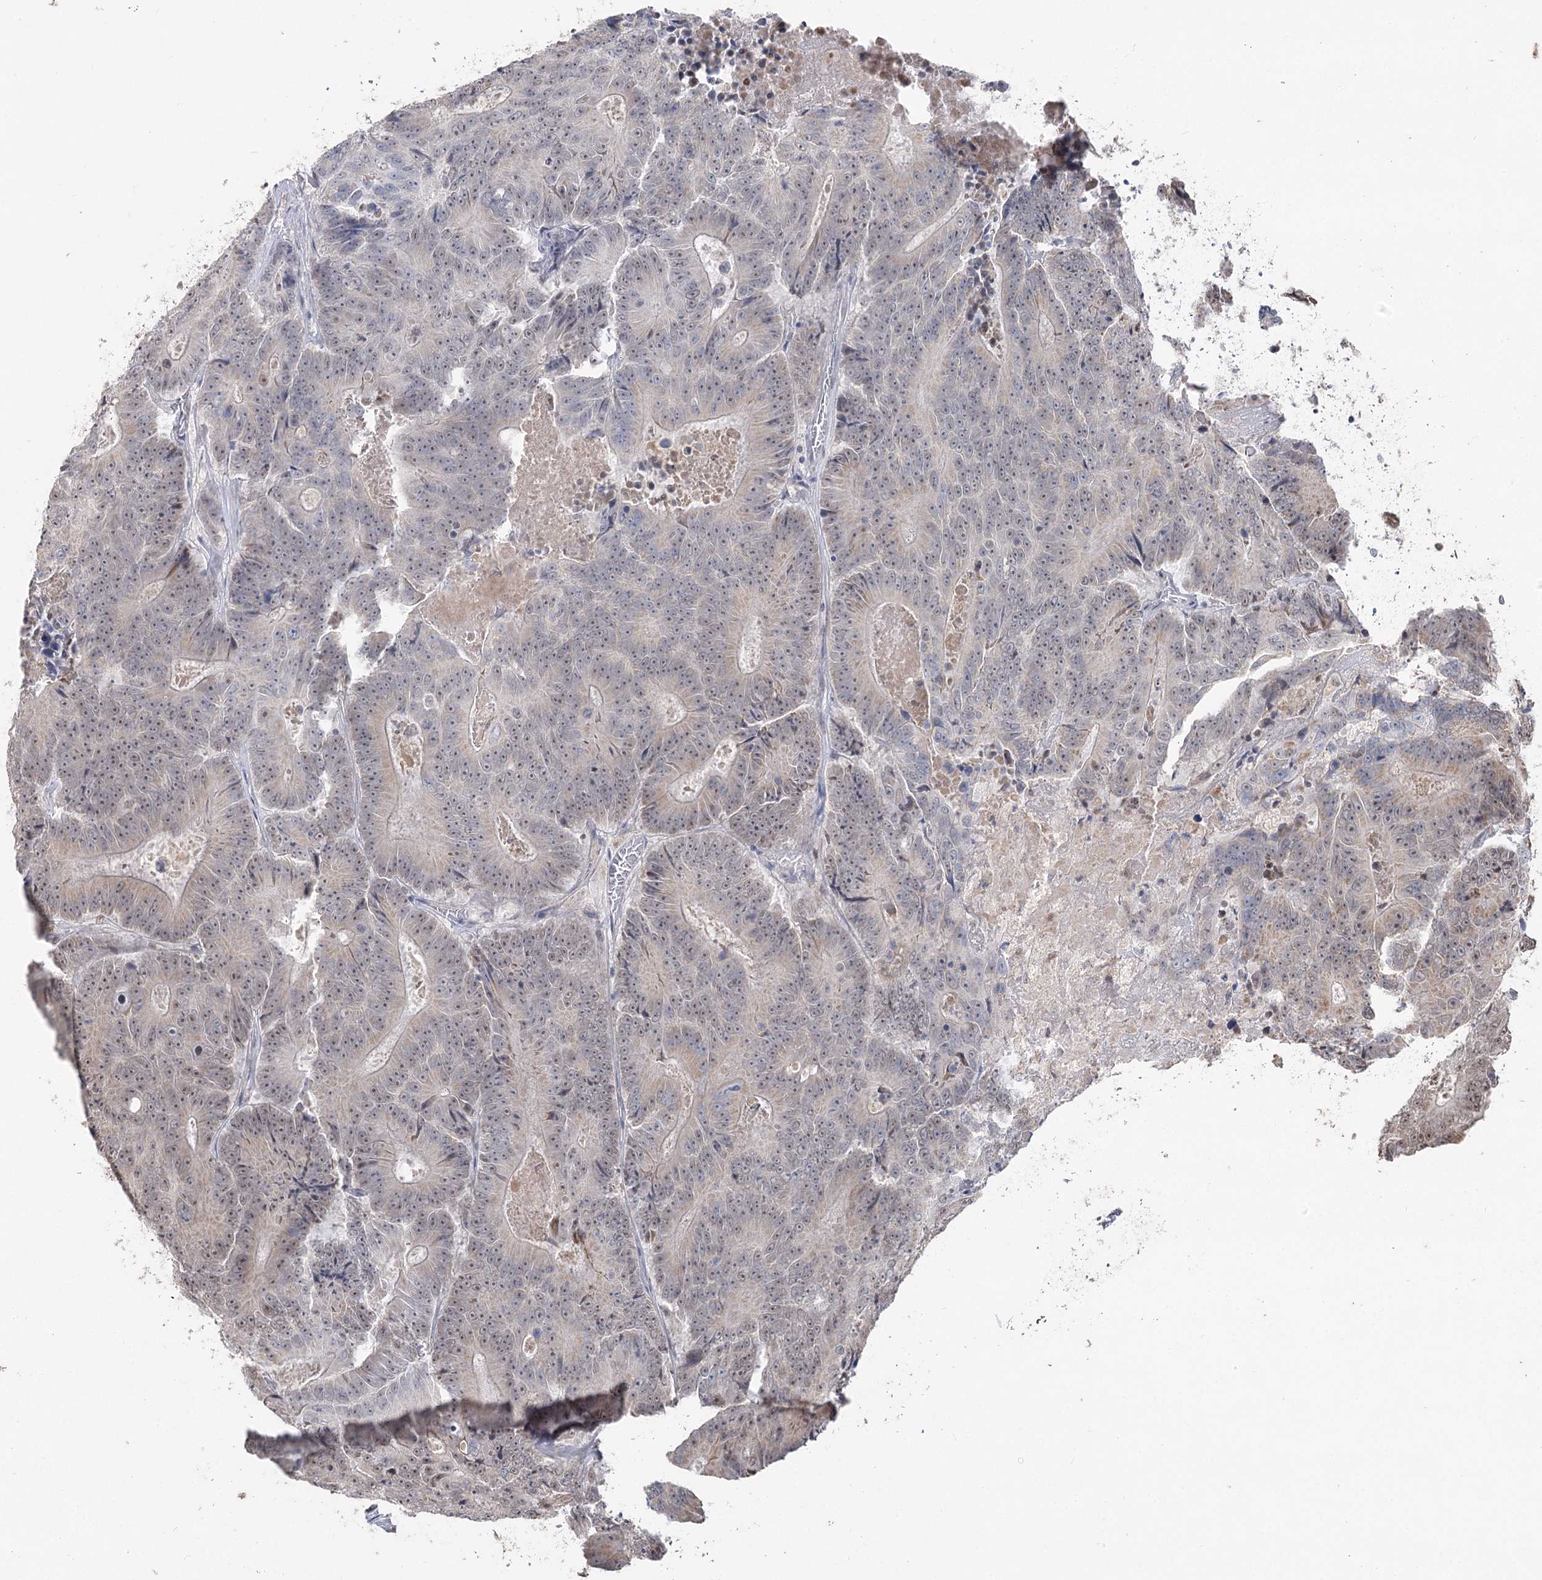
{"staining": {"intensity": "negative", "quantity": "none", "location": "none"}, "tissue": "colorectal cancer", "cell_type": "Tumor cells", "image_type": "cancer", "snomed": [{"axis": "morphology", "description": "Adenocarcinoma, NOS"}, {"axis": "topography", "description": "Colon"}], "caption": "An IHC histopathology image of colorectal cancer is shown. There is no staining in tumor cells of colorectal cancer.", "gene": "RUFY4", "patient": {"sex": "male", "age": 83}}